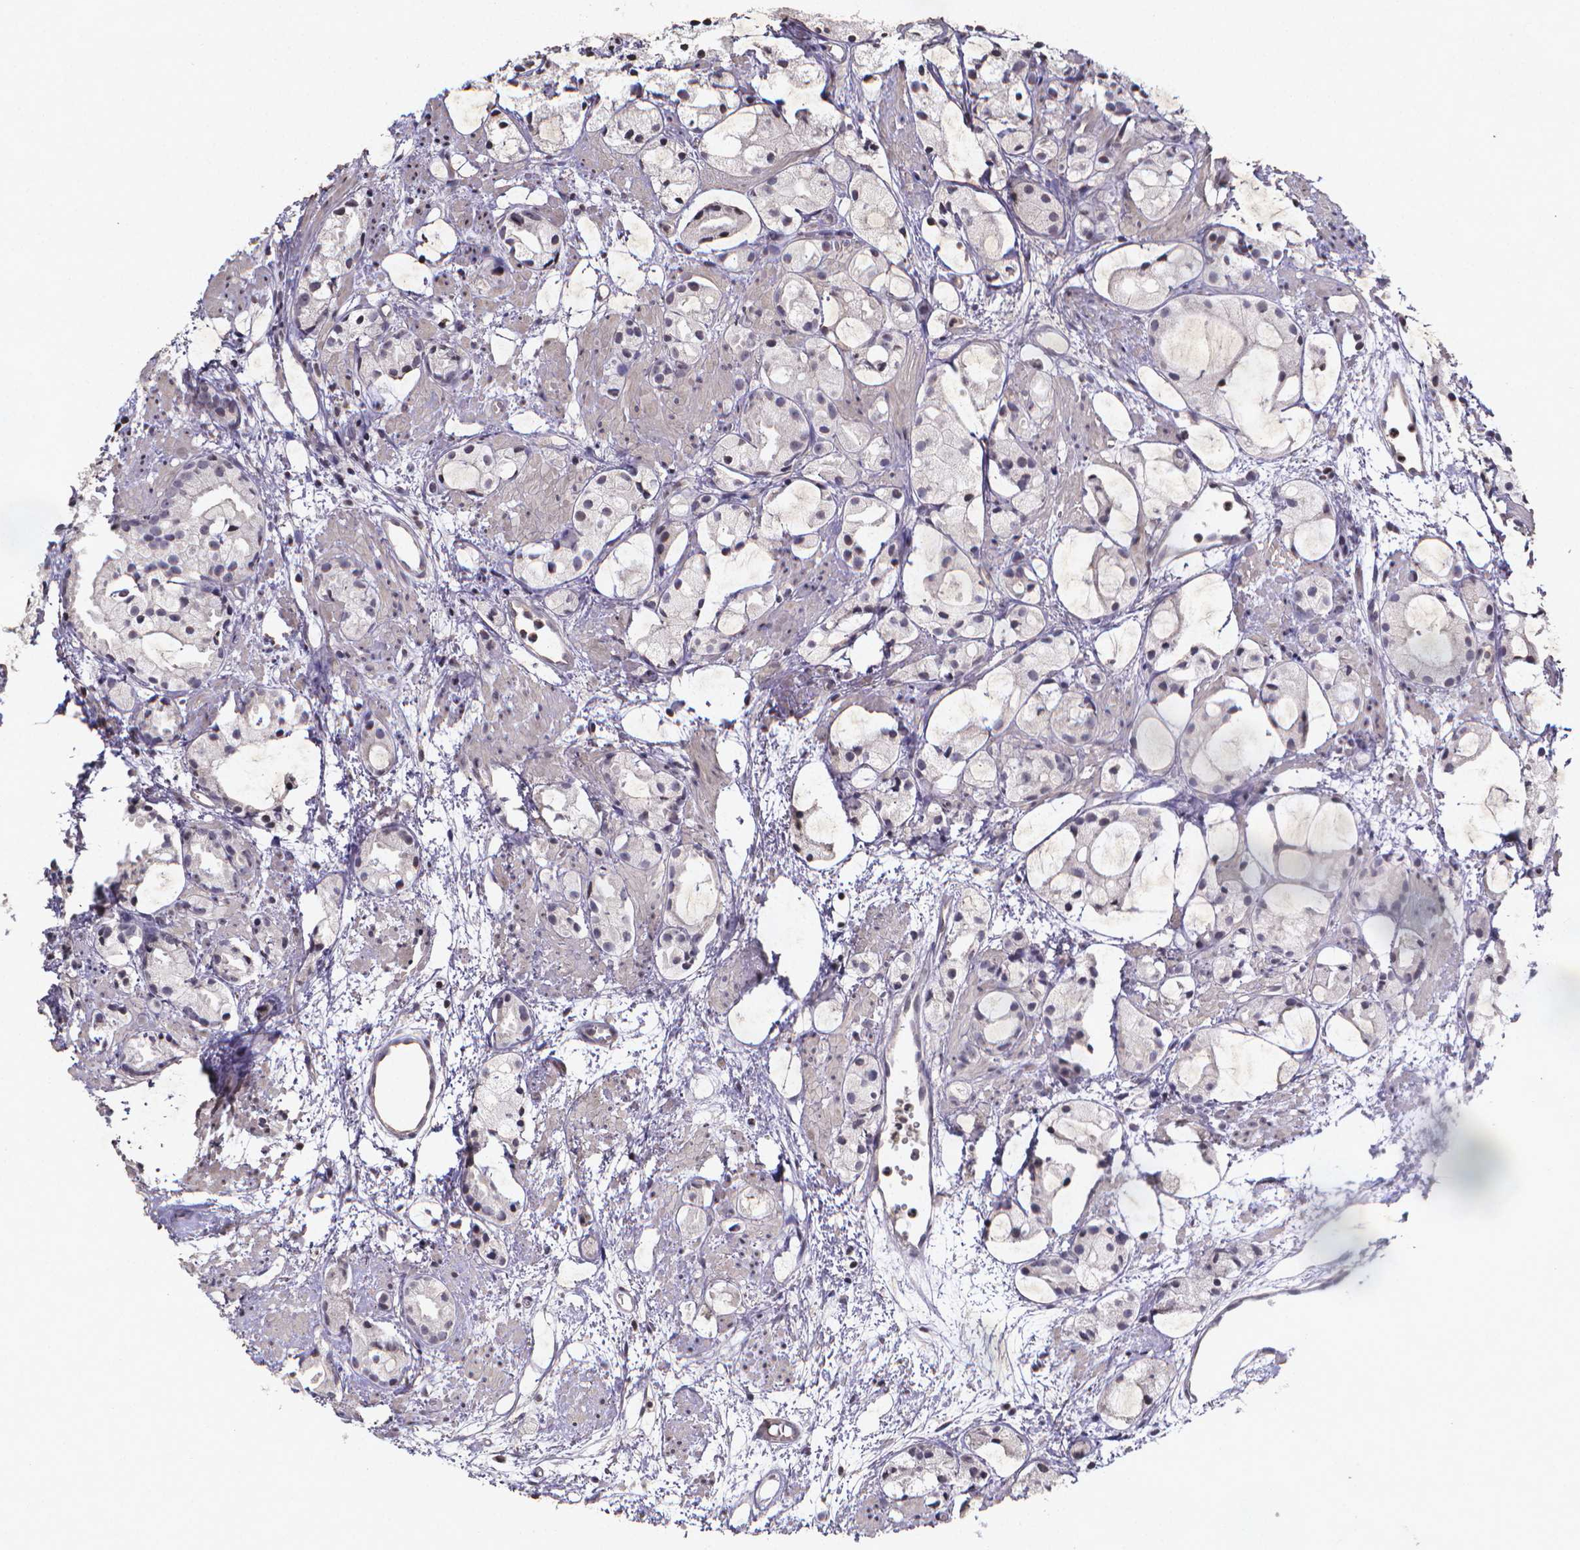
{"staining": {"intensity": "negative", "quantity": "none", "location": "none"}, "tissue": "prostate cancer", "cell_type": "Tumor cells", "image_type": "cancer", "snomed": [{"axis": "morphology", "description": "Adenocarcinoma, High grade"}, {"axis": "topography", "description": "Prostate"}], "caption": "High-grade adenocarcinoma (prostate) was stained to show a protein in brown. There is no significant expression in tumor cells. Brightfield microscopy of IHC stained with DAB (brown) and hematoxylin (blue), captured at high magnification.", "gene": "TP73", "patient": {"sex": "male", "age": 85}}